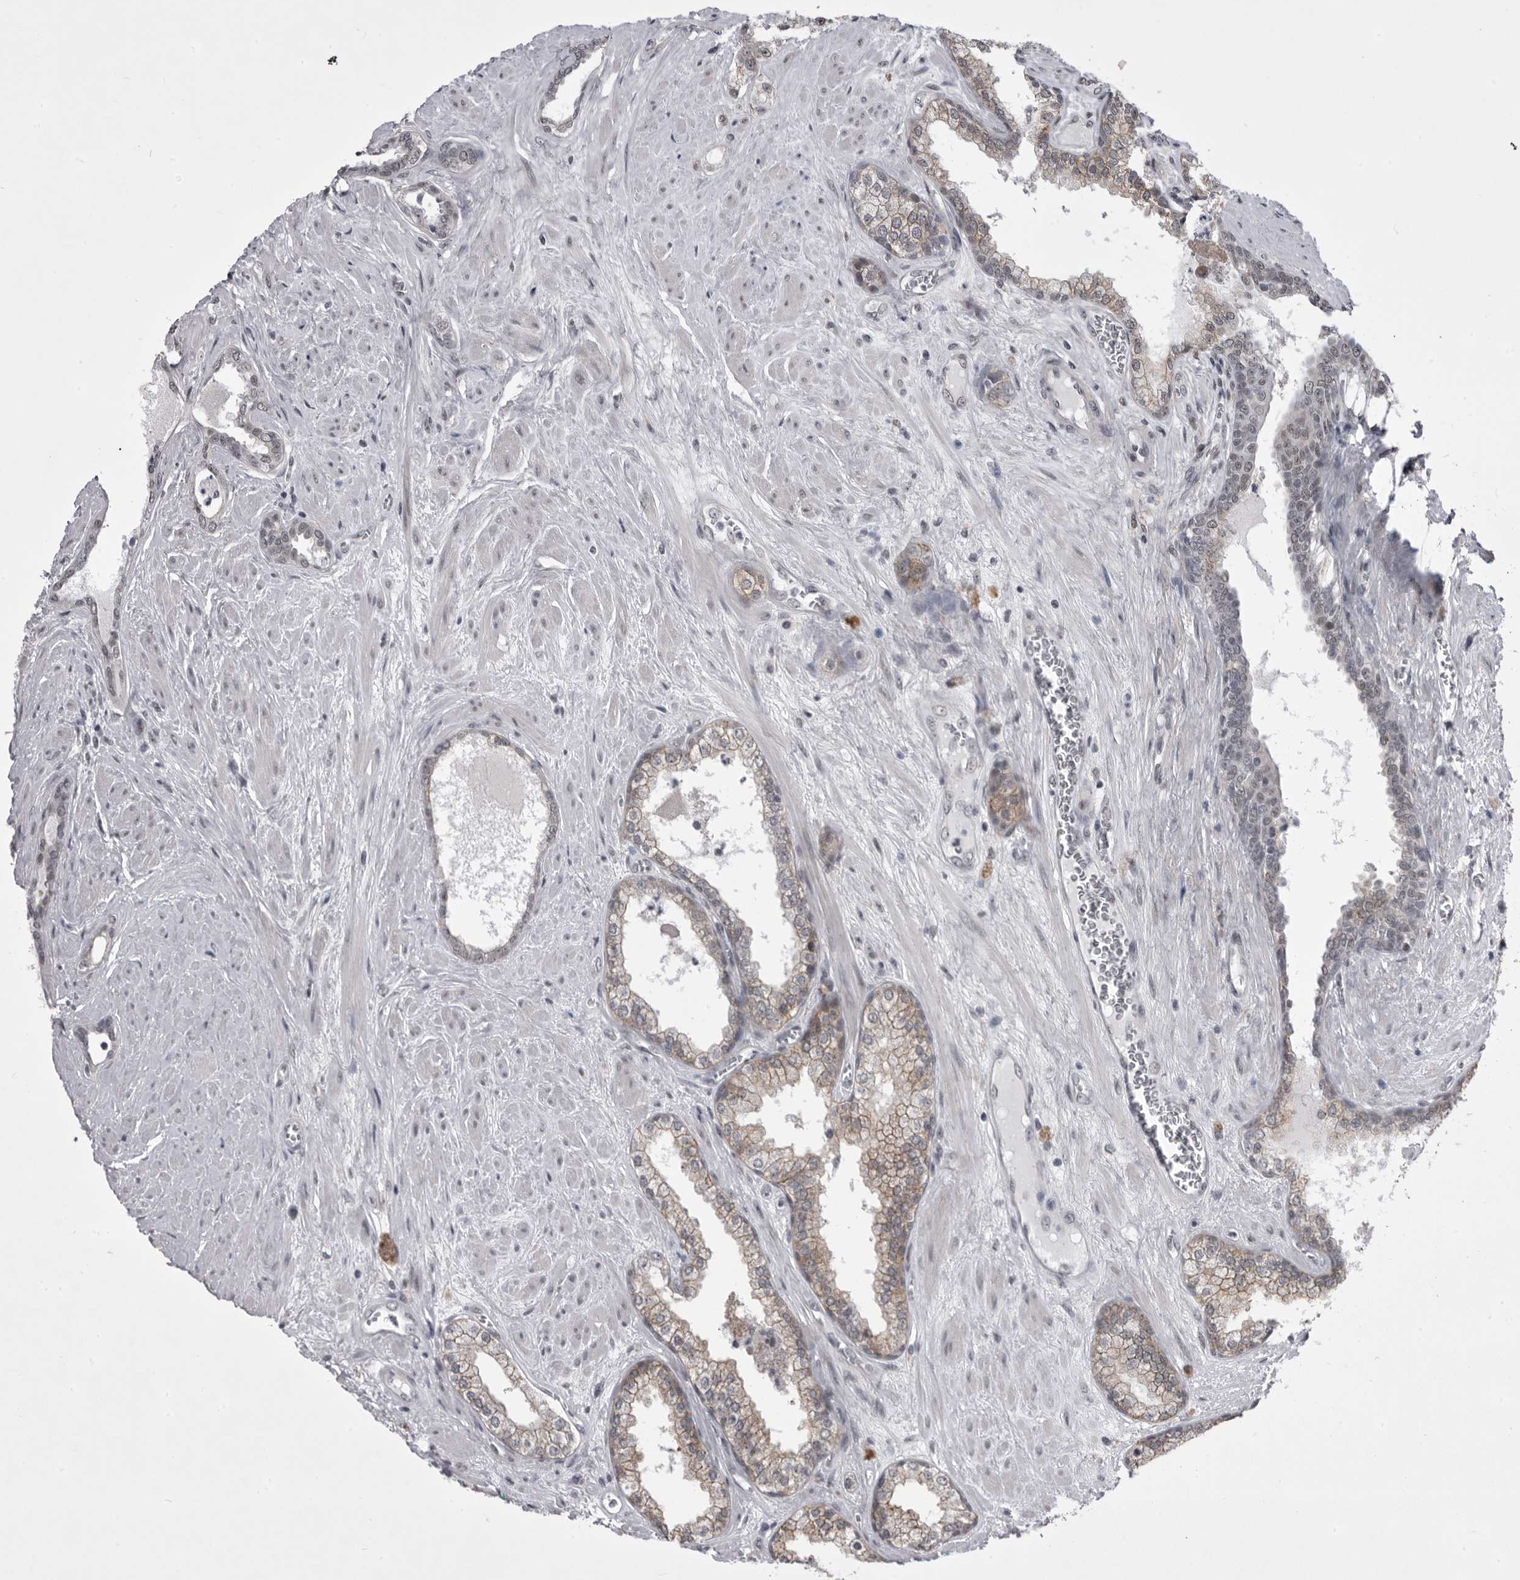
{"staining": {"intensity": "moderate", "quantity": "<25%", "location": "cytoplasmic/membranous"}, "tissue": "prostate cancer", "cell_type": "Tumor cells", "image_type": "cancer", "snomed": [{"axis": "morphology", "description": "Adenocarcinoma, Low grade"}, {"axis": "topography", "description": "Prostate"}], "caption": "Brown immunohistochemical staining in human prostate cancer (low-grade adenocarcinoma) exhibits moderate cytoplasmic/membranous staining in approximately <25% of tumor cells.", "gene": "PRPF3", "patient": {"sex": "male", "age": 62}}